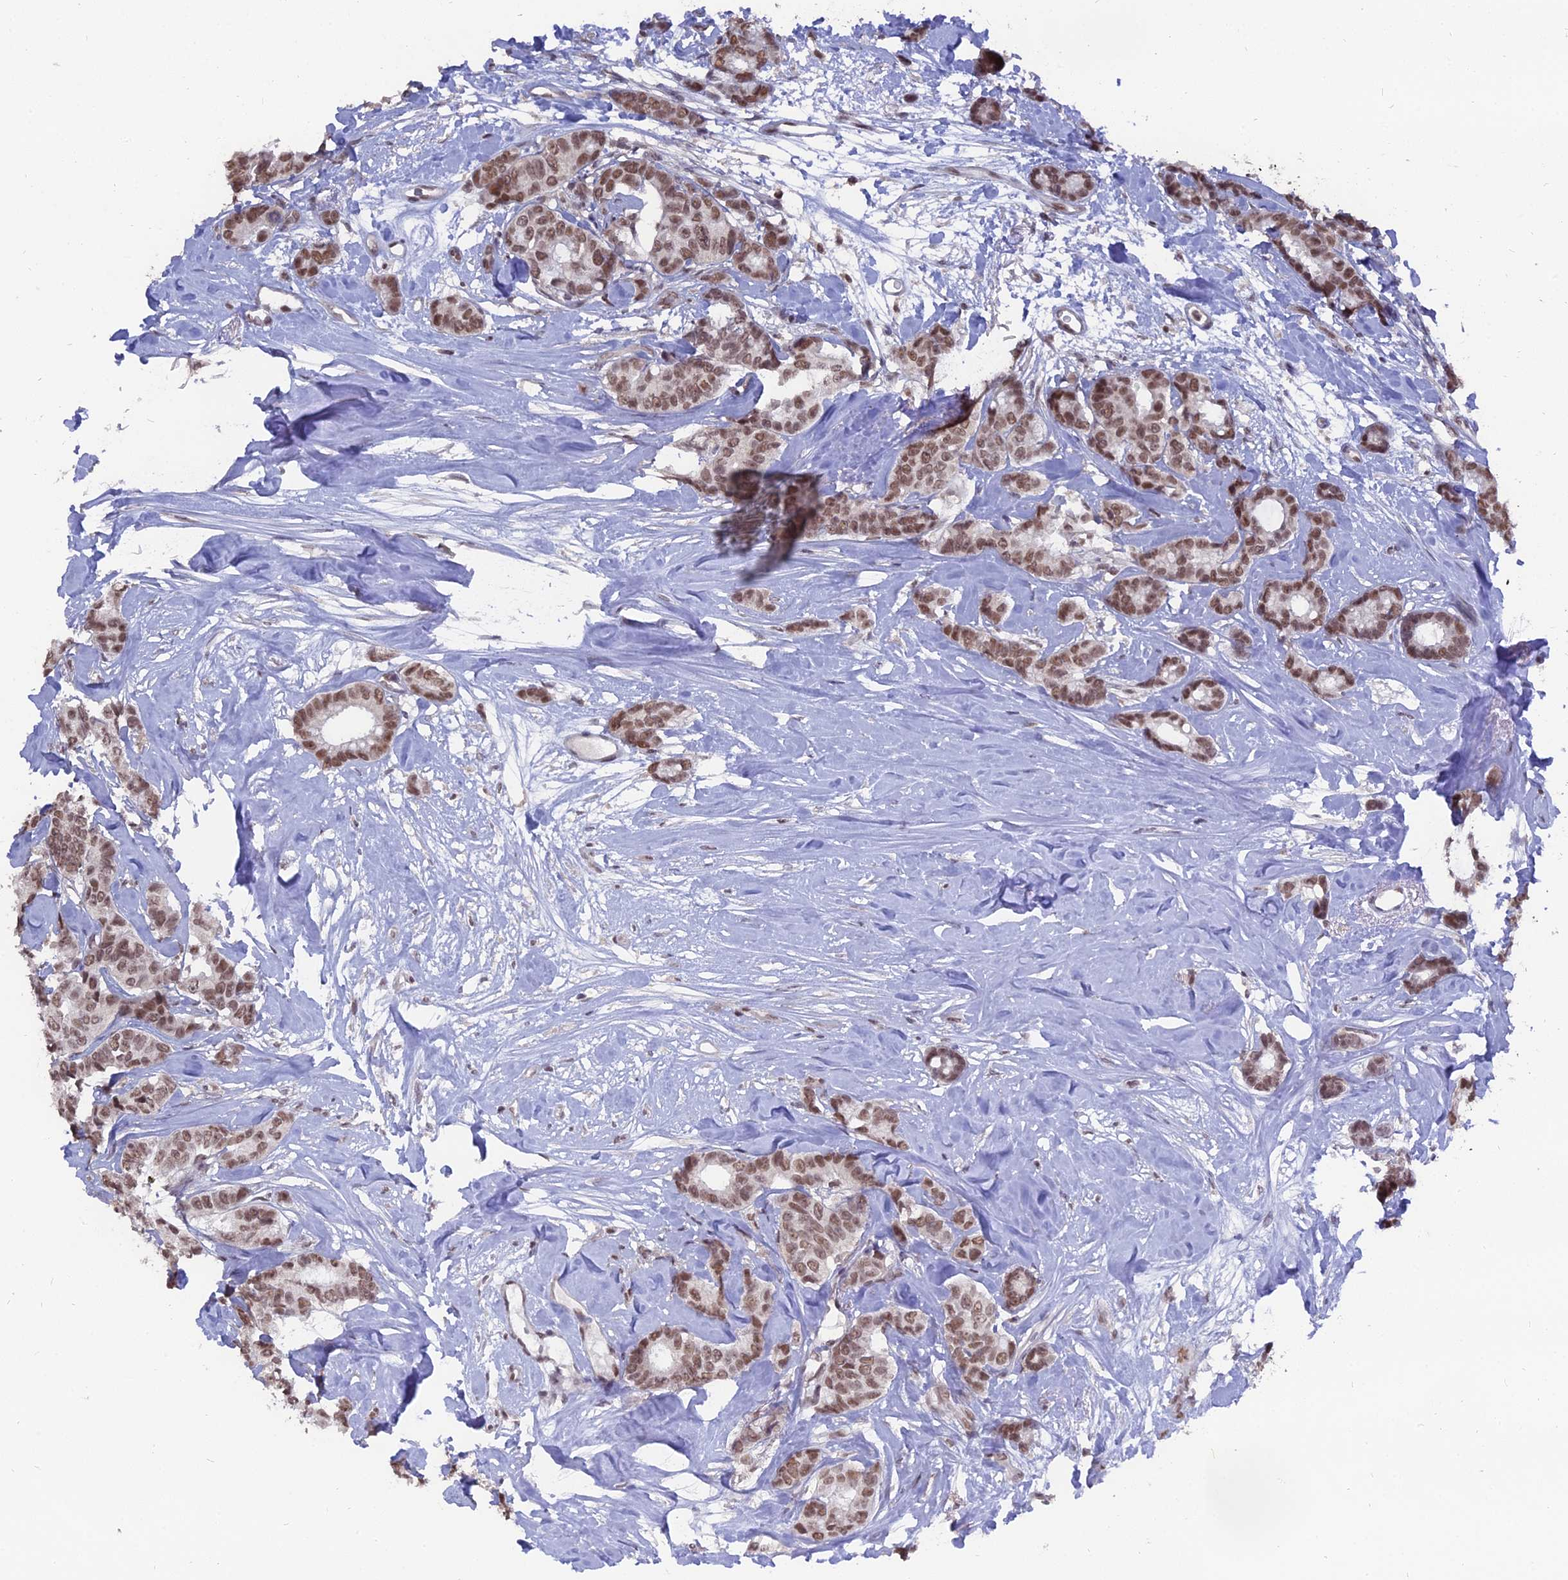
{"staining": {"intensity": "moderate", "quantity": ">75%", "location": "nuclear"}, "tissue": "breast cancer", "cell_type": "Tumor cells", "image_type": "cancer", "snomed": [{"axis": "morphology", "description": "Duct carcinoma"}, {"axis": "topography", "description": "Breast"}], "caption": "Protein staining of breast infiltrating ductal carcinoma tissue exhibits moderate nuclear staining in approximately >75% of tumor cells. (DAB (3,3'-diaminobenzidine) = brown stain, brightfield microscopy at high magnification).", "gene": "NR1H3", "patient": {"sex": "female", "age": 87}}